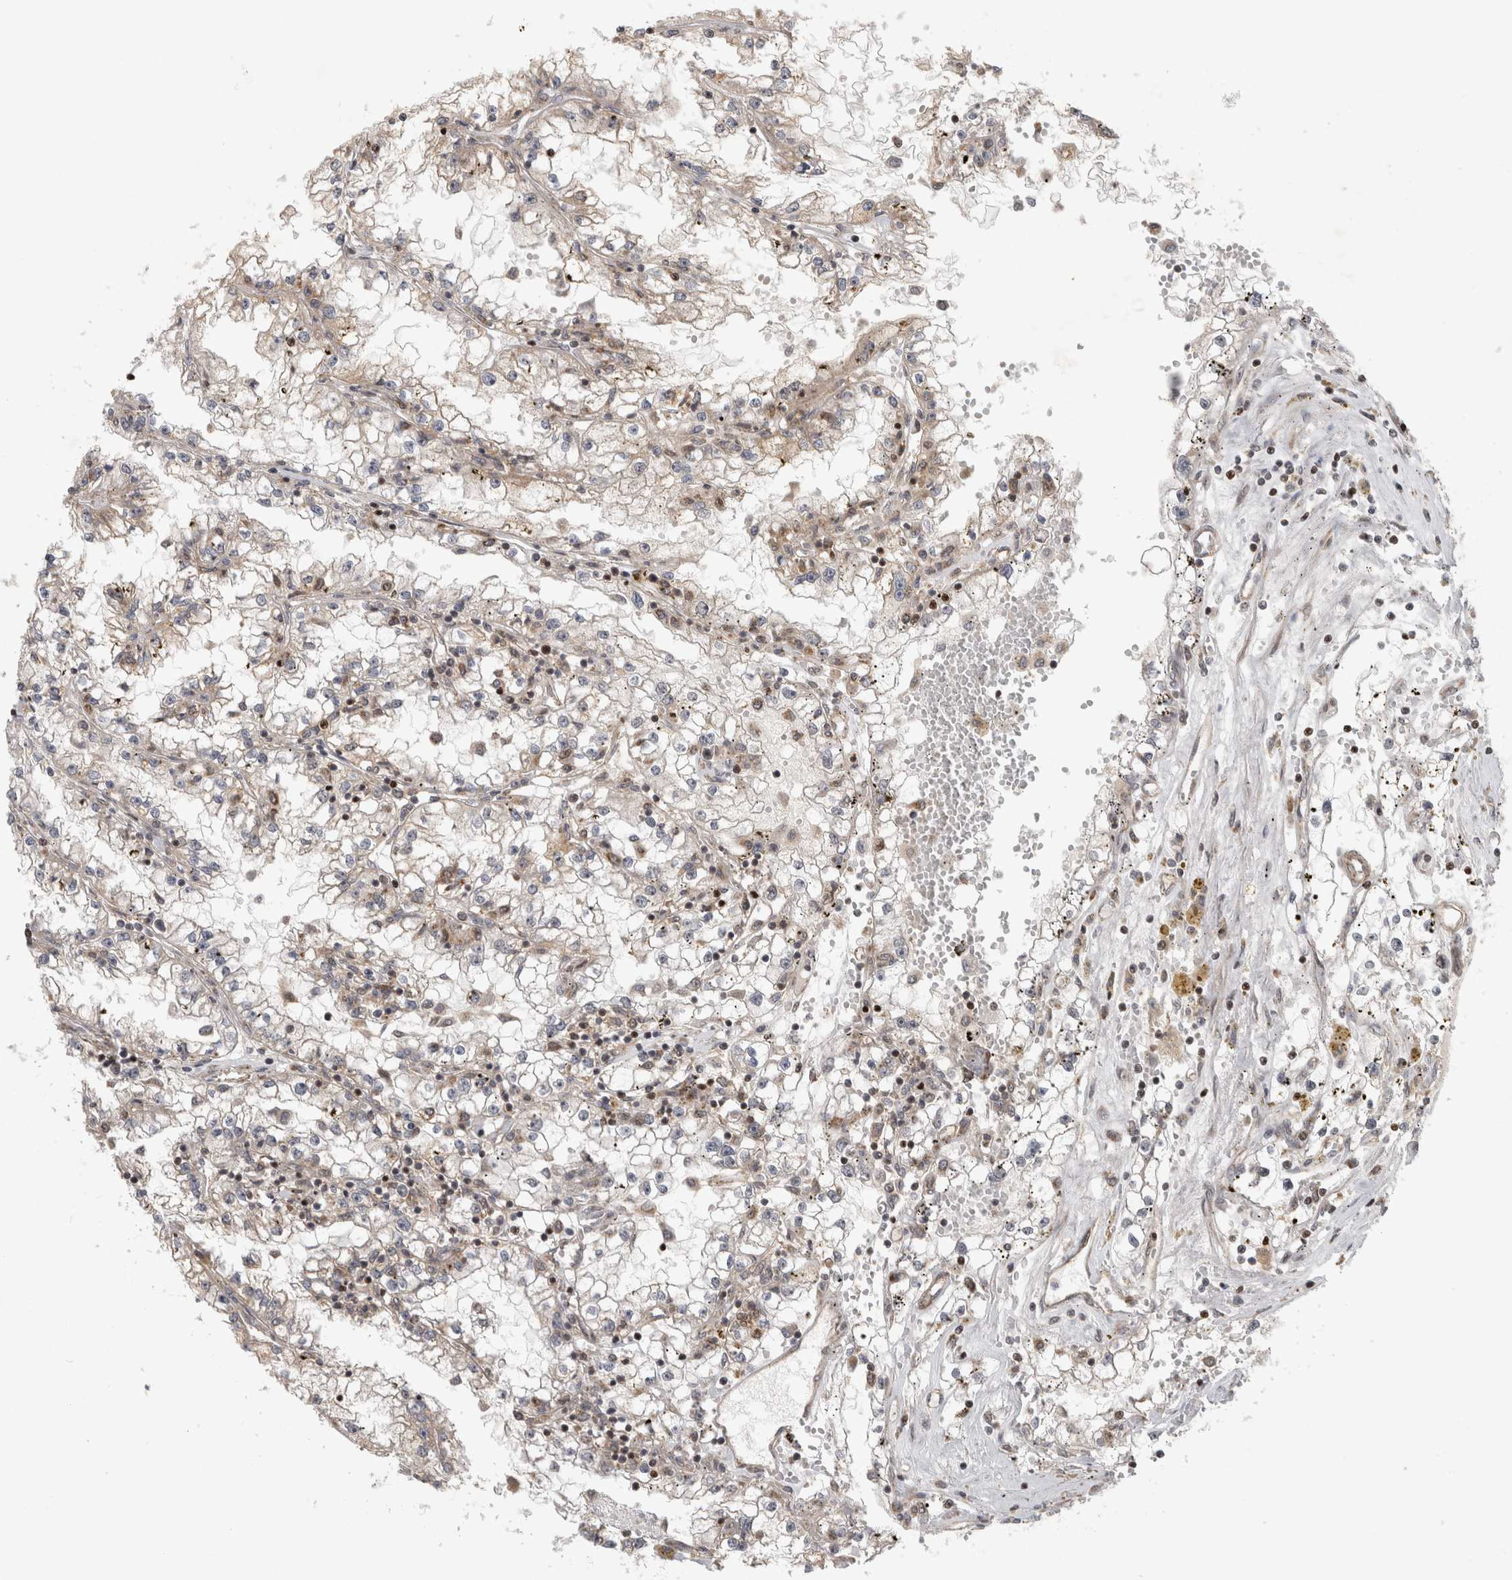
{"staining": {"intensity": "negative", "quantity": "none", "location": "none"}, "tissue": "renal cancer", "cell_type": "Tumor cells", "image_type": "cancer", "snomed": [{"axis": "morphology", "description": "Adenocarcinoma, NOS"}, {"axis": "topography", "description": "Kidney"}], "caption": "Tumor cells show no significant positivity in renal cancer (adenocarcinoma).", "gene": "KDM8", "patient": {"sex": "male", "age": 56}}